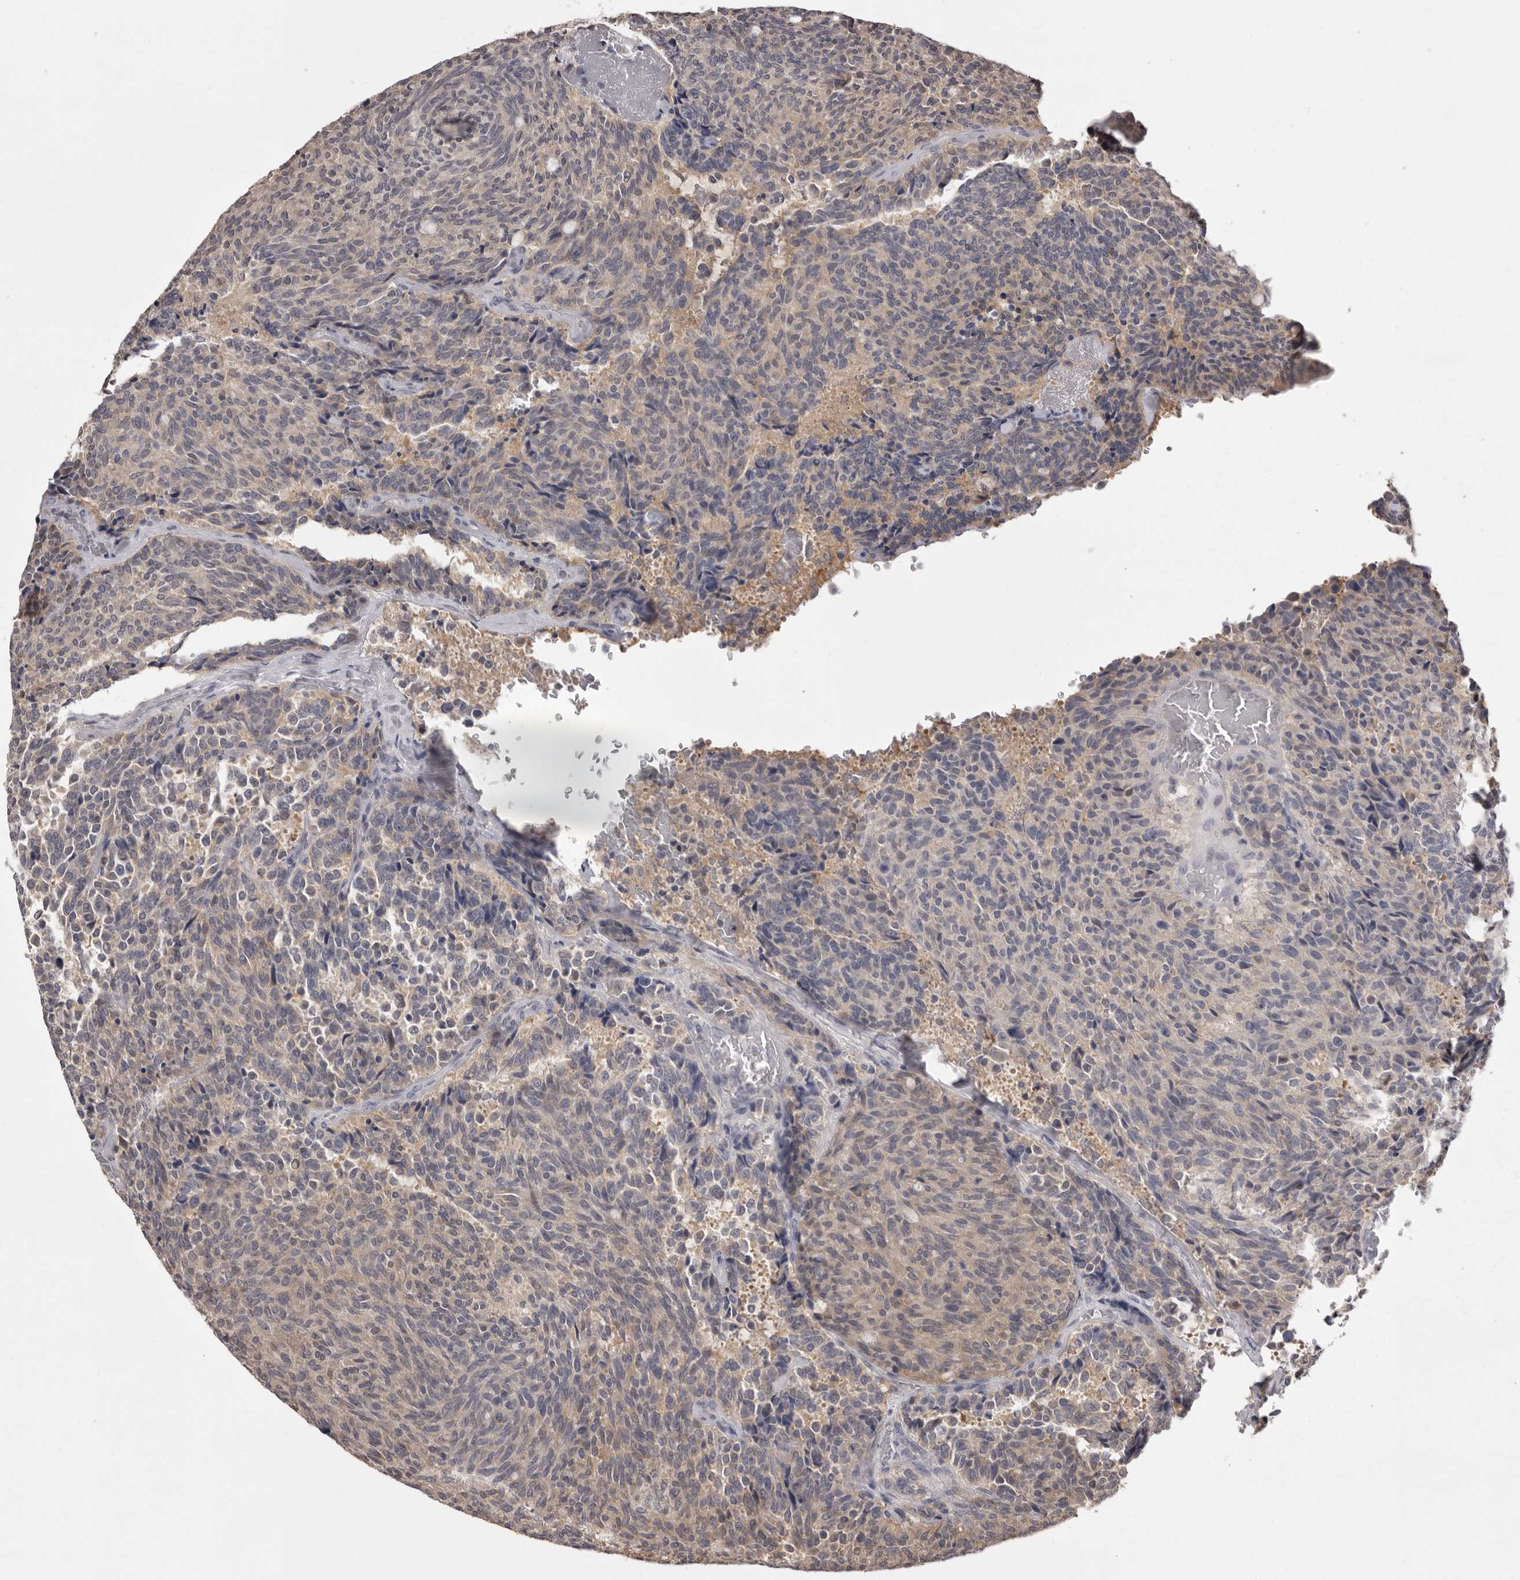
{"staining": {"intensity": "weak", "quantity": "<25%", "location": "cytoplasmic/membranous"}, "tissue": "carcinoid", "cell_type": "Tumor cells", "image_type": "cancer", "snomed": [{"axis": "morphology", "description": "Carcinoid, malignant, NOS"}, {"axis": "topography", "description": "Pancreas"}], "caption": "Immunohistochemistry (IHC) of carcinoid (malignant) exhibits no staining in tumor cells. (DAB (3,3'-diaminobenzidine) immunohistochemistry (IHC), high magnification).", "gene": "MDH1", "patient": {"sex": "female", "age": 54}}